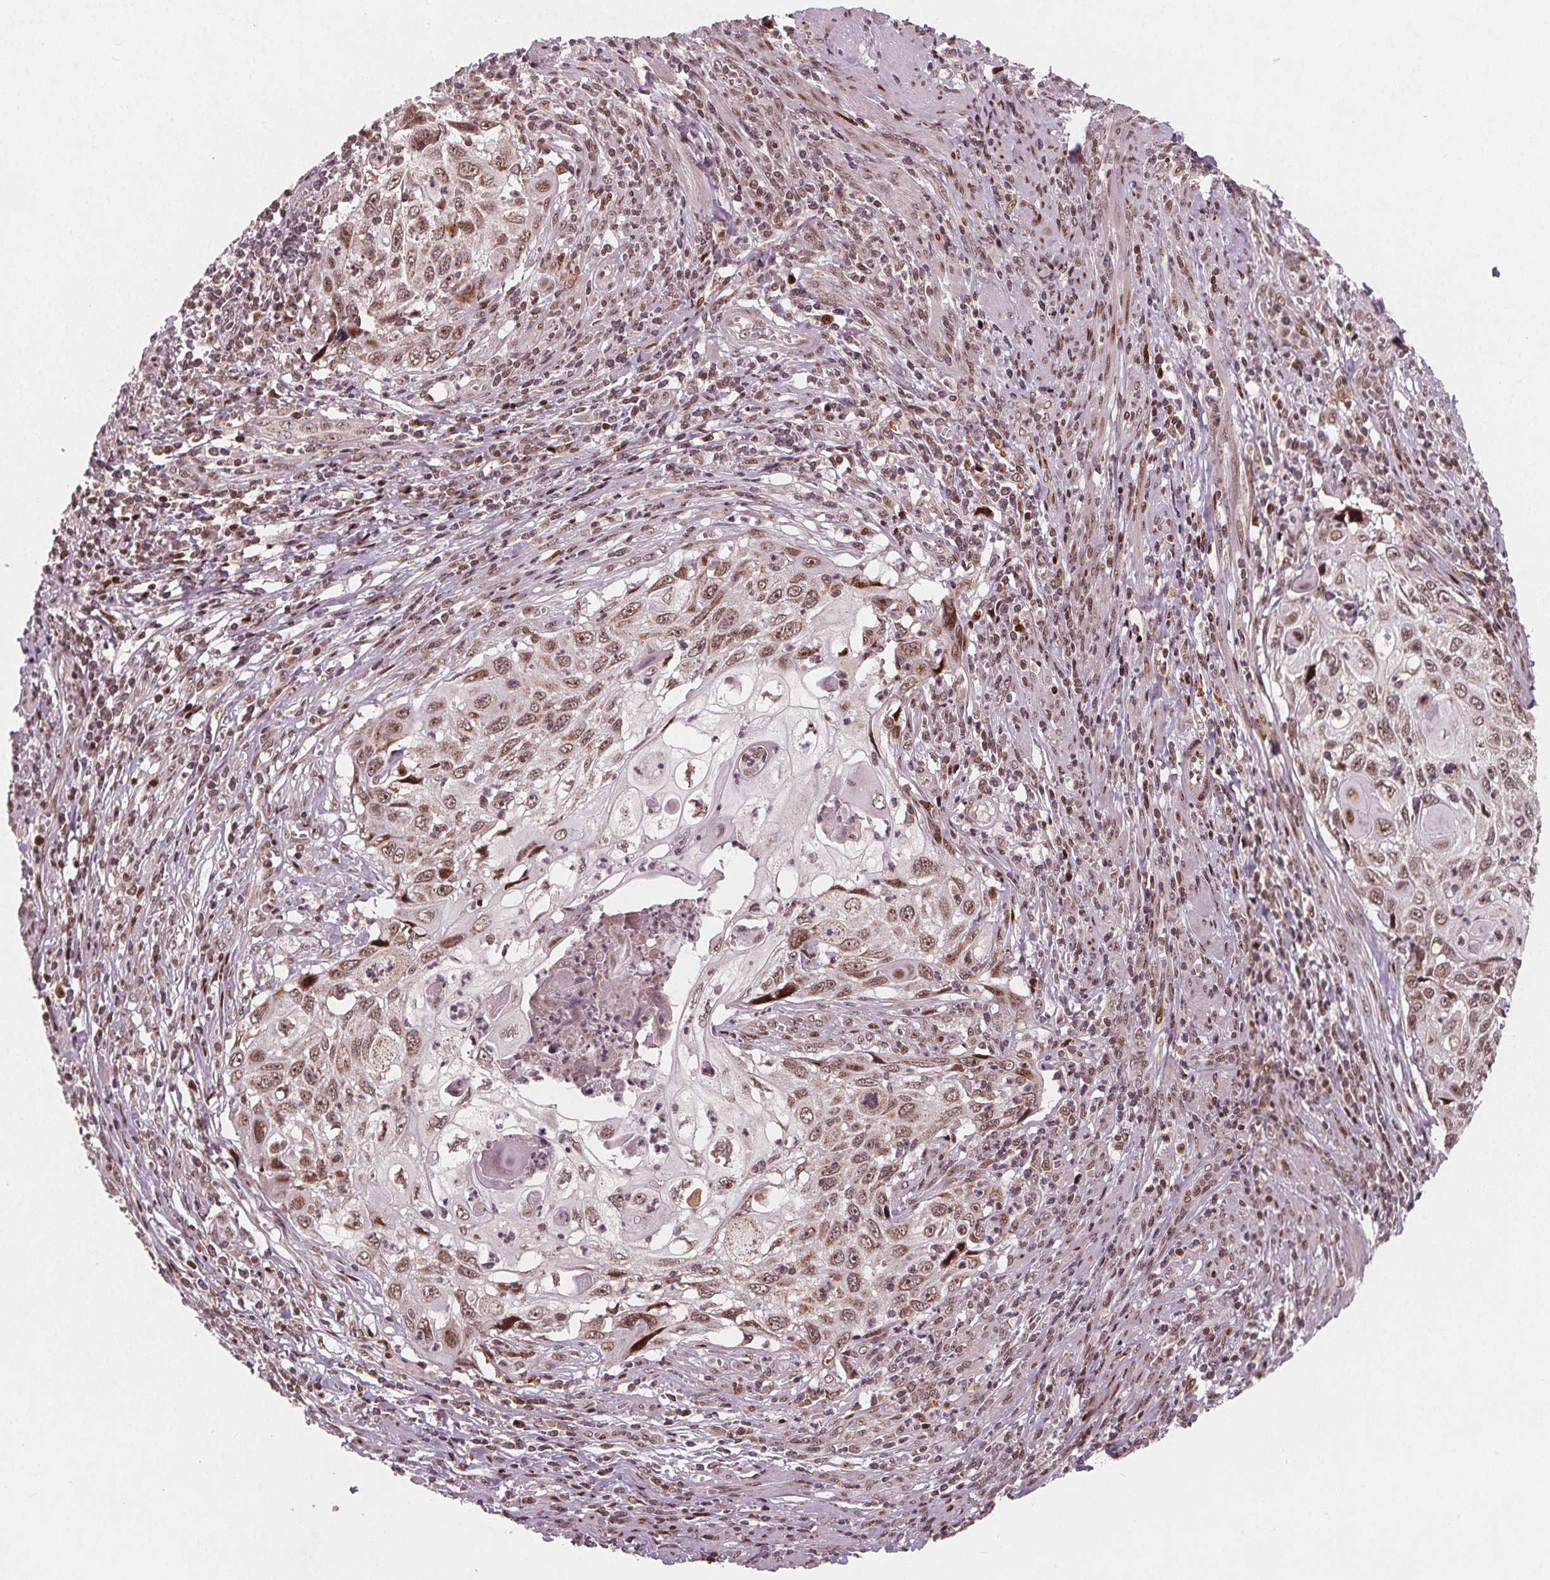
{"staining": {"intensity": "moderate", "quantity": ">75%", "location": "nuclear"}, "tissue": "cervical cancer", "cell_type": "Tumor cells", "image_type": "cancer", "snomed": [{"axis": "morphology", "description": "Squamous cell carcinoma, NOS"}, {"axis": "topography", "description": "Cervix"}], "caption": "Cervical cancer (squamous cell carcinoma) stained with DAB immunohistochemistry exhibits medium levels of moderate nuclear positivity in about >75% of tumor cells. (brown staining indicates protein expression, while blue staining denotes nuclei).", "gene": "SNRNP35", "patient": {"sex": "female", "age": 70}}